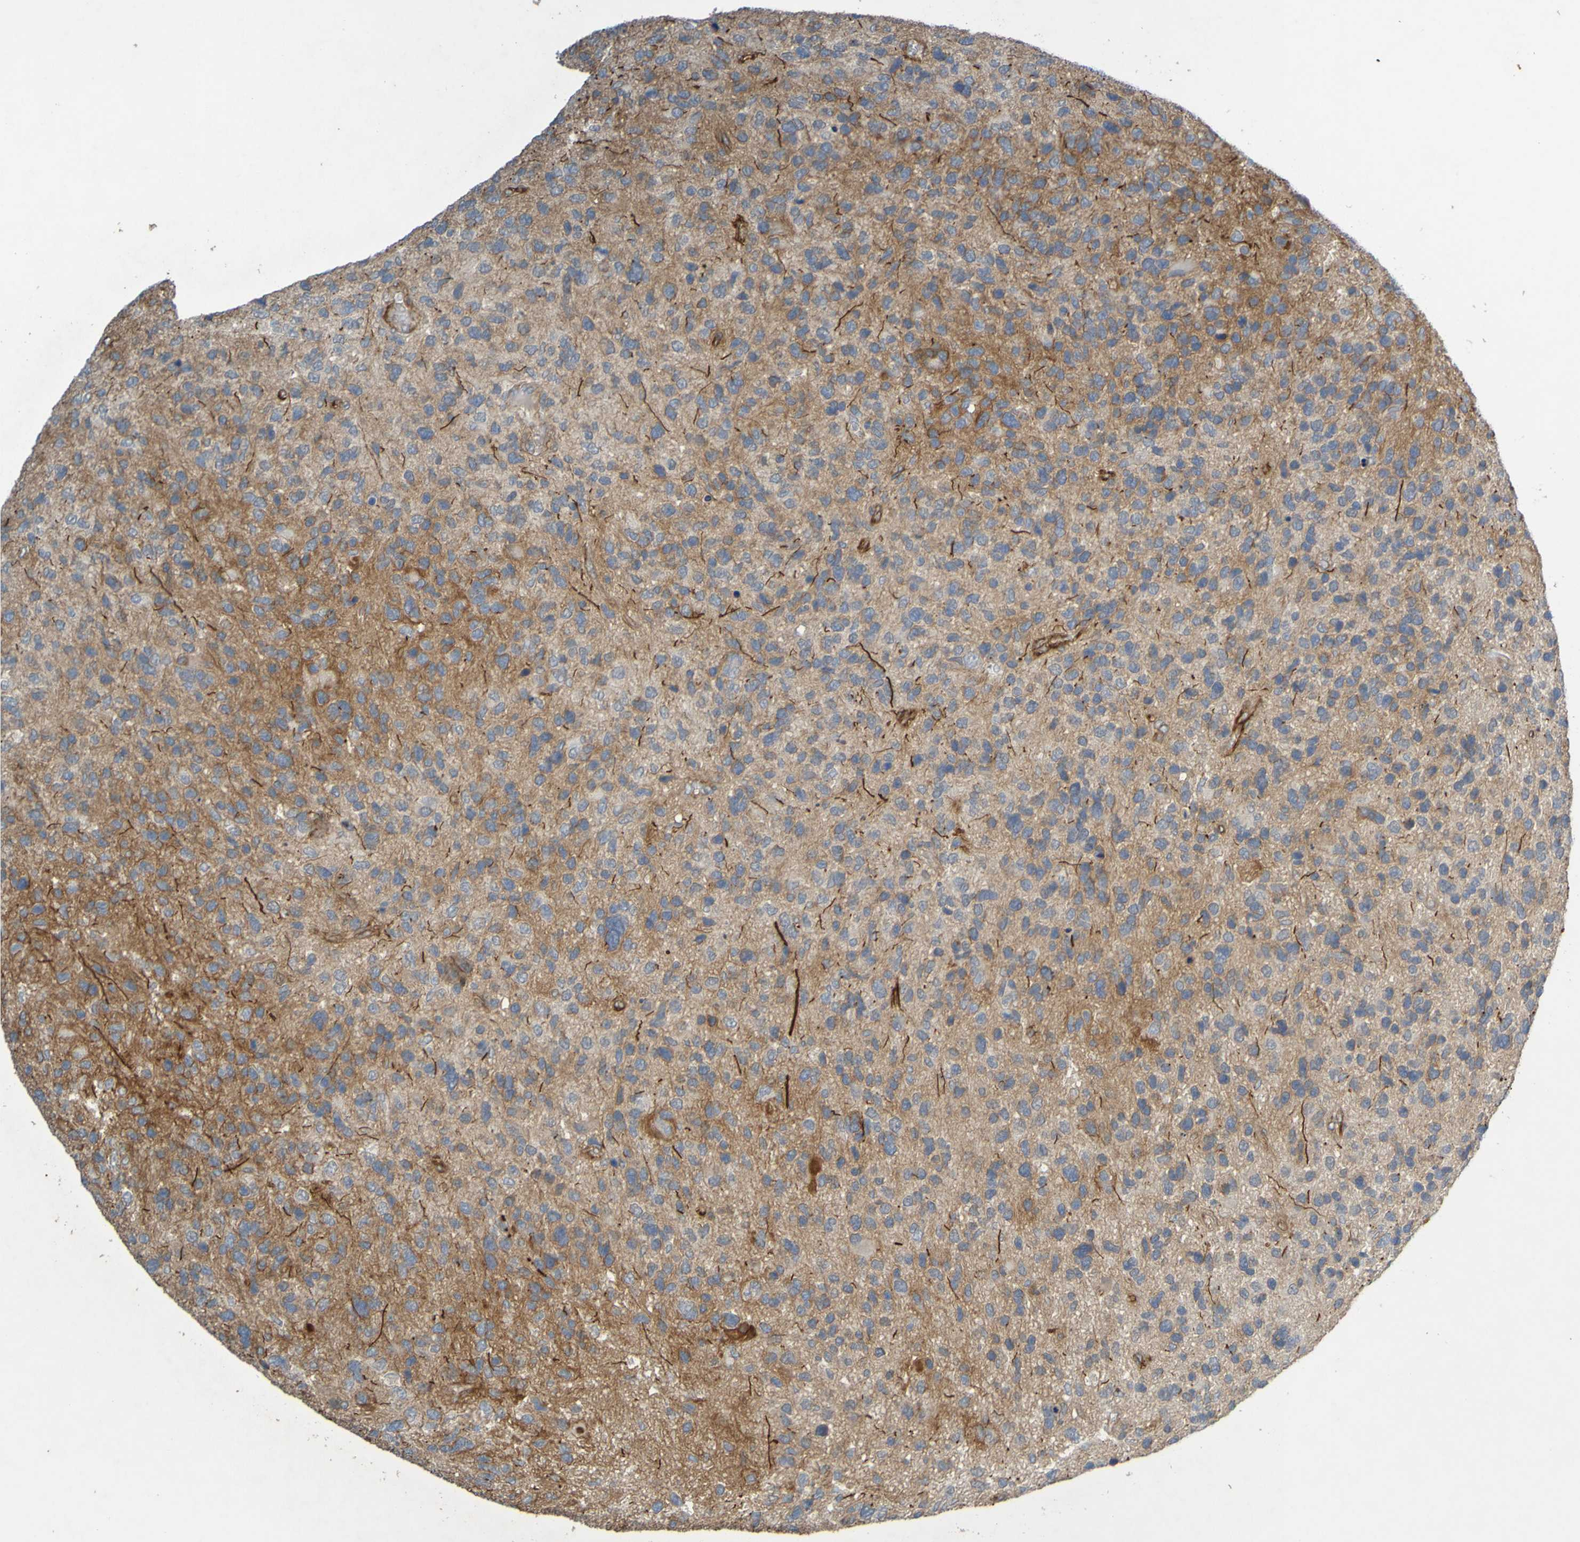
{"staining": {"intensity": "weak", "quantity": ">75%", "location": "cytoplasmic/membranous"}, "tissue": "glioma", "cell_type": "Tumor cells", "image_type": "cancer", "snomed": [{"axis": "morphology", "description": "Glioma, malignant, High grade"}, {"axis": "topography", "description": "Brain"}], "caption": "DAB (3,3'-diaminobenzidine) immunohistochemical staining of human malignant high-grade glioma displays weak cytoplasmic/membranous protein staining in approximately >75% of tumor cells.", "gene": "B3GAT2", "patient": {"sex": "female", "age": 58}}